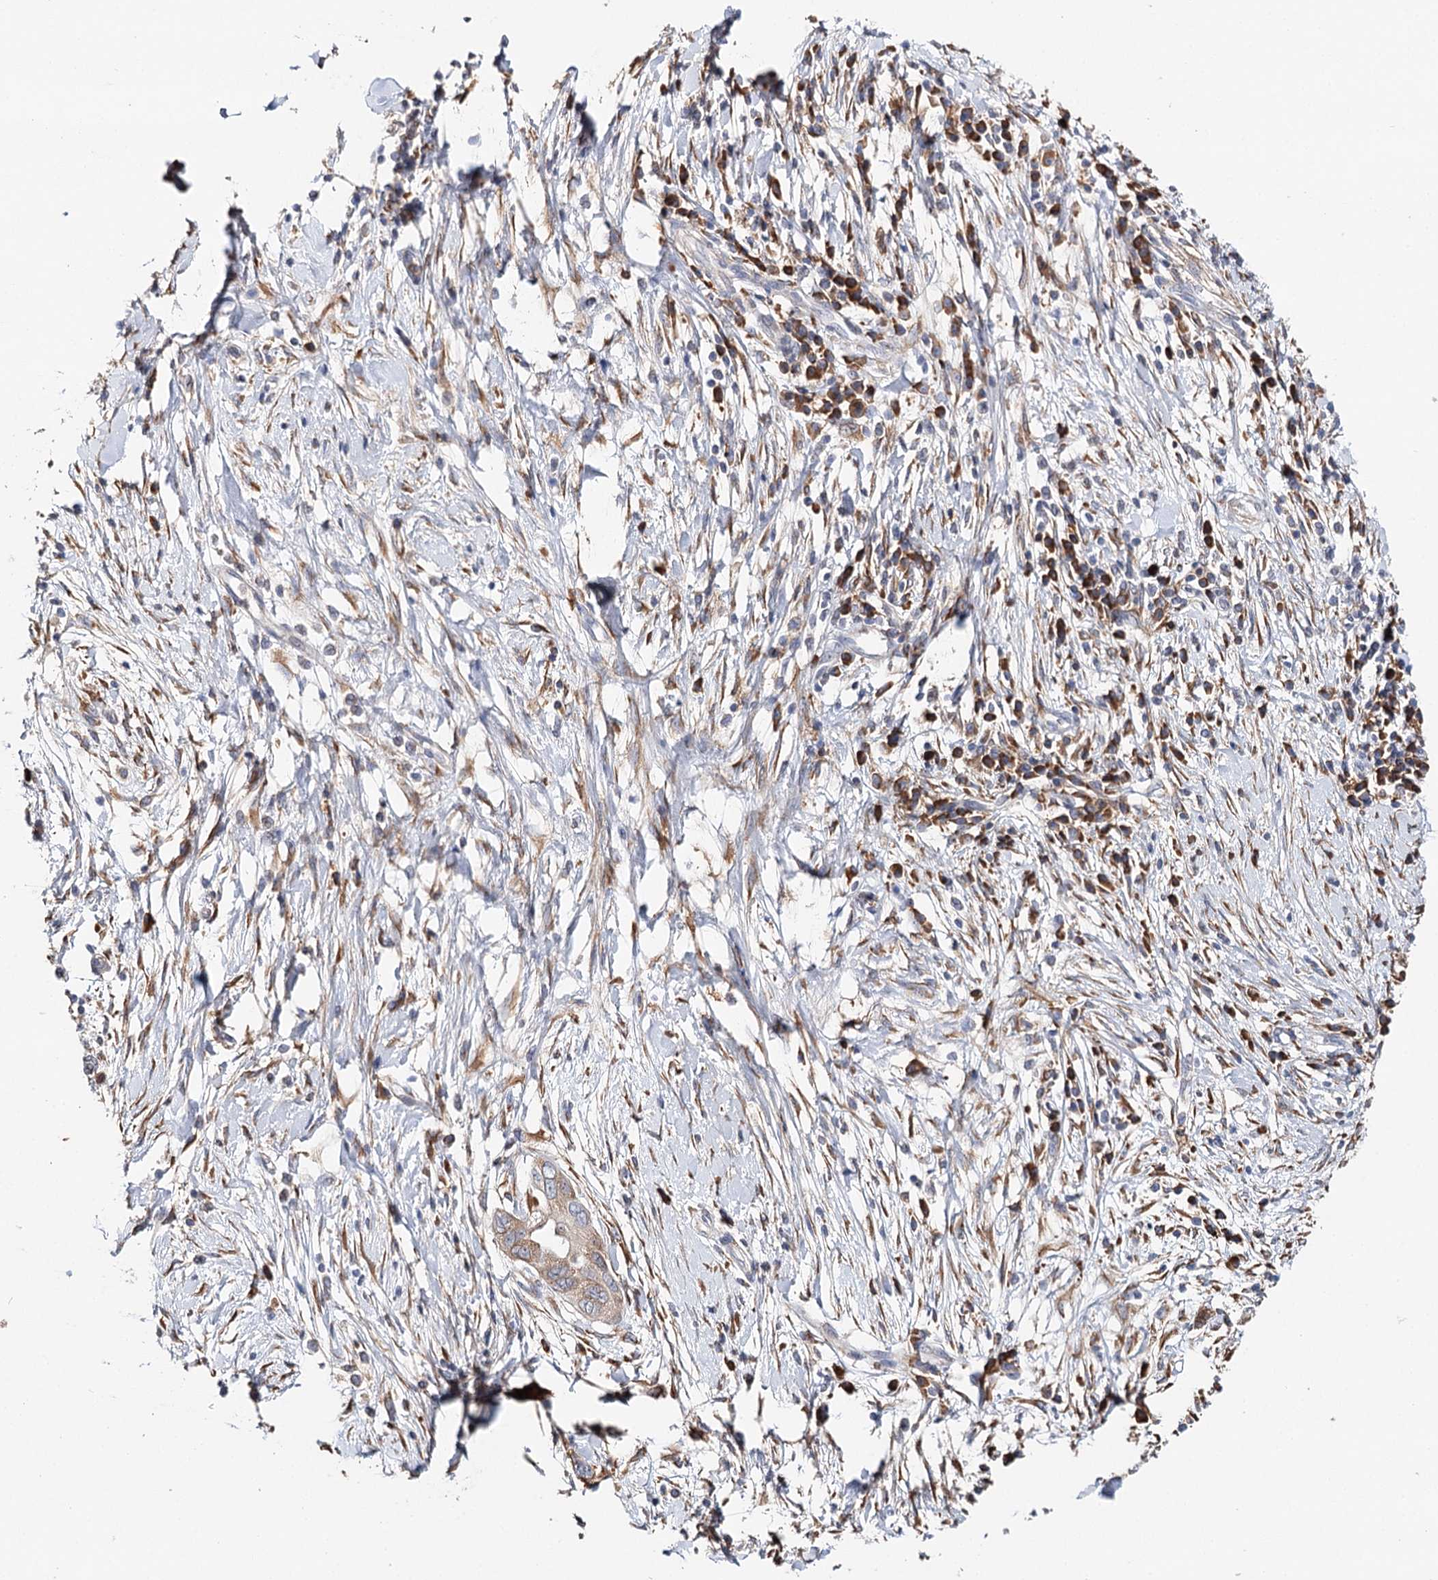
{"staining": {"intensity": "strong", "quantity": "25%-75%", "location": "cytoplasmic/membranous"}, "tissue": "pancreatic cancer", "cell_type": "Tumor cells", "image_type": "cancer", "snomed": [{"axis": "morphology", "description": "Adenocarcinoma, NOS"}, {"axis": "topography", "description": "Pancreas"}], "caption": "Immunohistochemical staining of human adenocarcinoma (pancreatic) reveals high levels of strong cytoplasmic/membranous expression in about 25%-75% of tumor cells.", "gene": "VEGFA", "patient": {"sex": "male", "age": 68}}